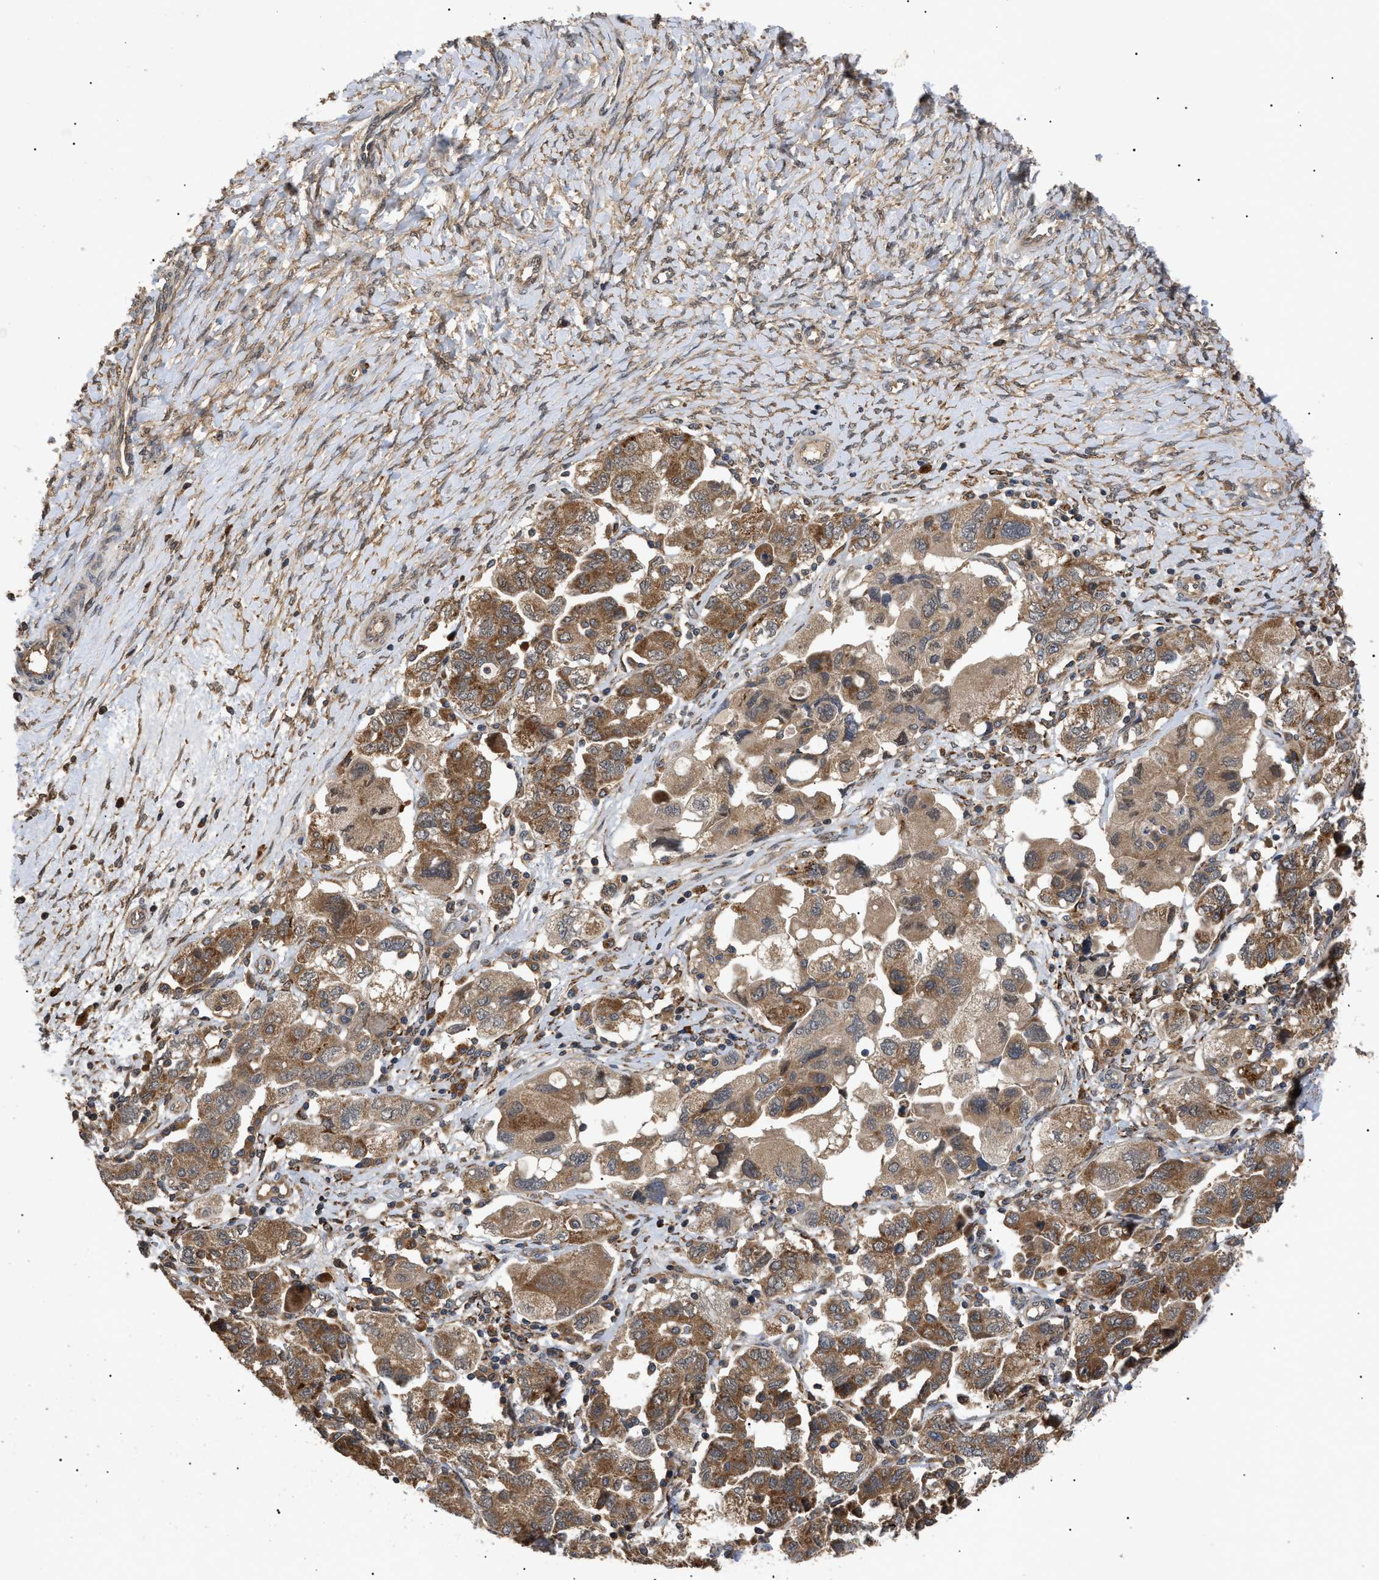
{"staining": {"intensity": "moderate", "quantity": ">75%", "location": "cytoplasmic/membranous"}, "tissue": "ovarian cancer", "cell_type": "Tumor cells", "image_type": "cancer", "snomed": [{"axis": "morphology", "description": "Carcinoma, NOS"}, {"axis": "morphology", "description": "Cystadenocarcinoma, serous, NOS"}, {"axis": "topography", "description": "Ovary"}], "caption": "Ovarian carcinoma tissue demonstrates moderate cytoplasmic/membranous staining in about >75% of tumor cells The protein is shown in brown color, while the nuclei are stained blue.", "gene": "ASTL", "patient": {"sex": "female", "age": 69}}